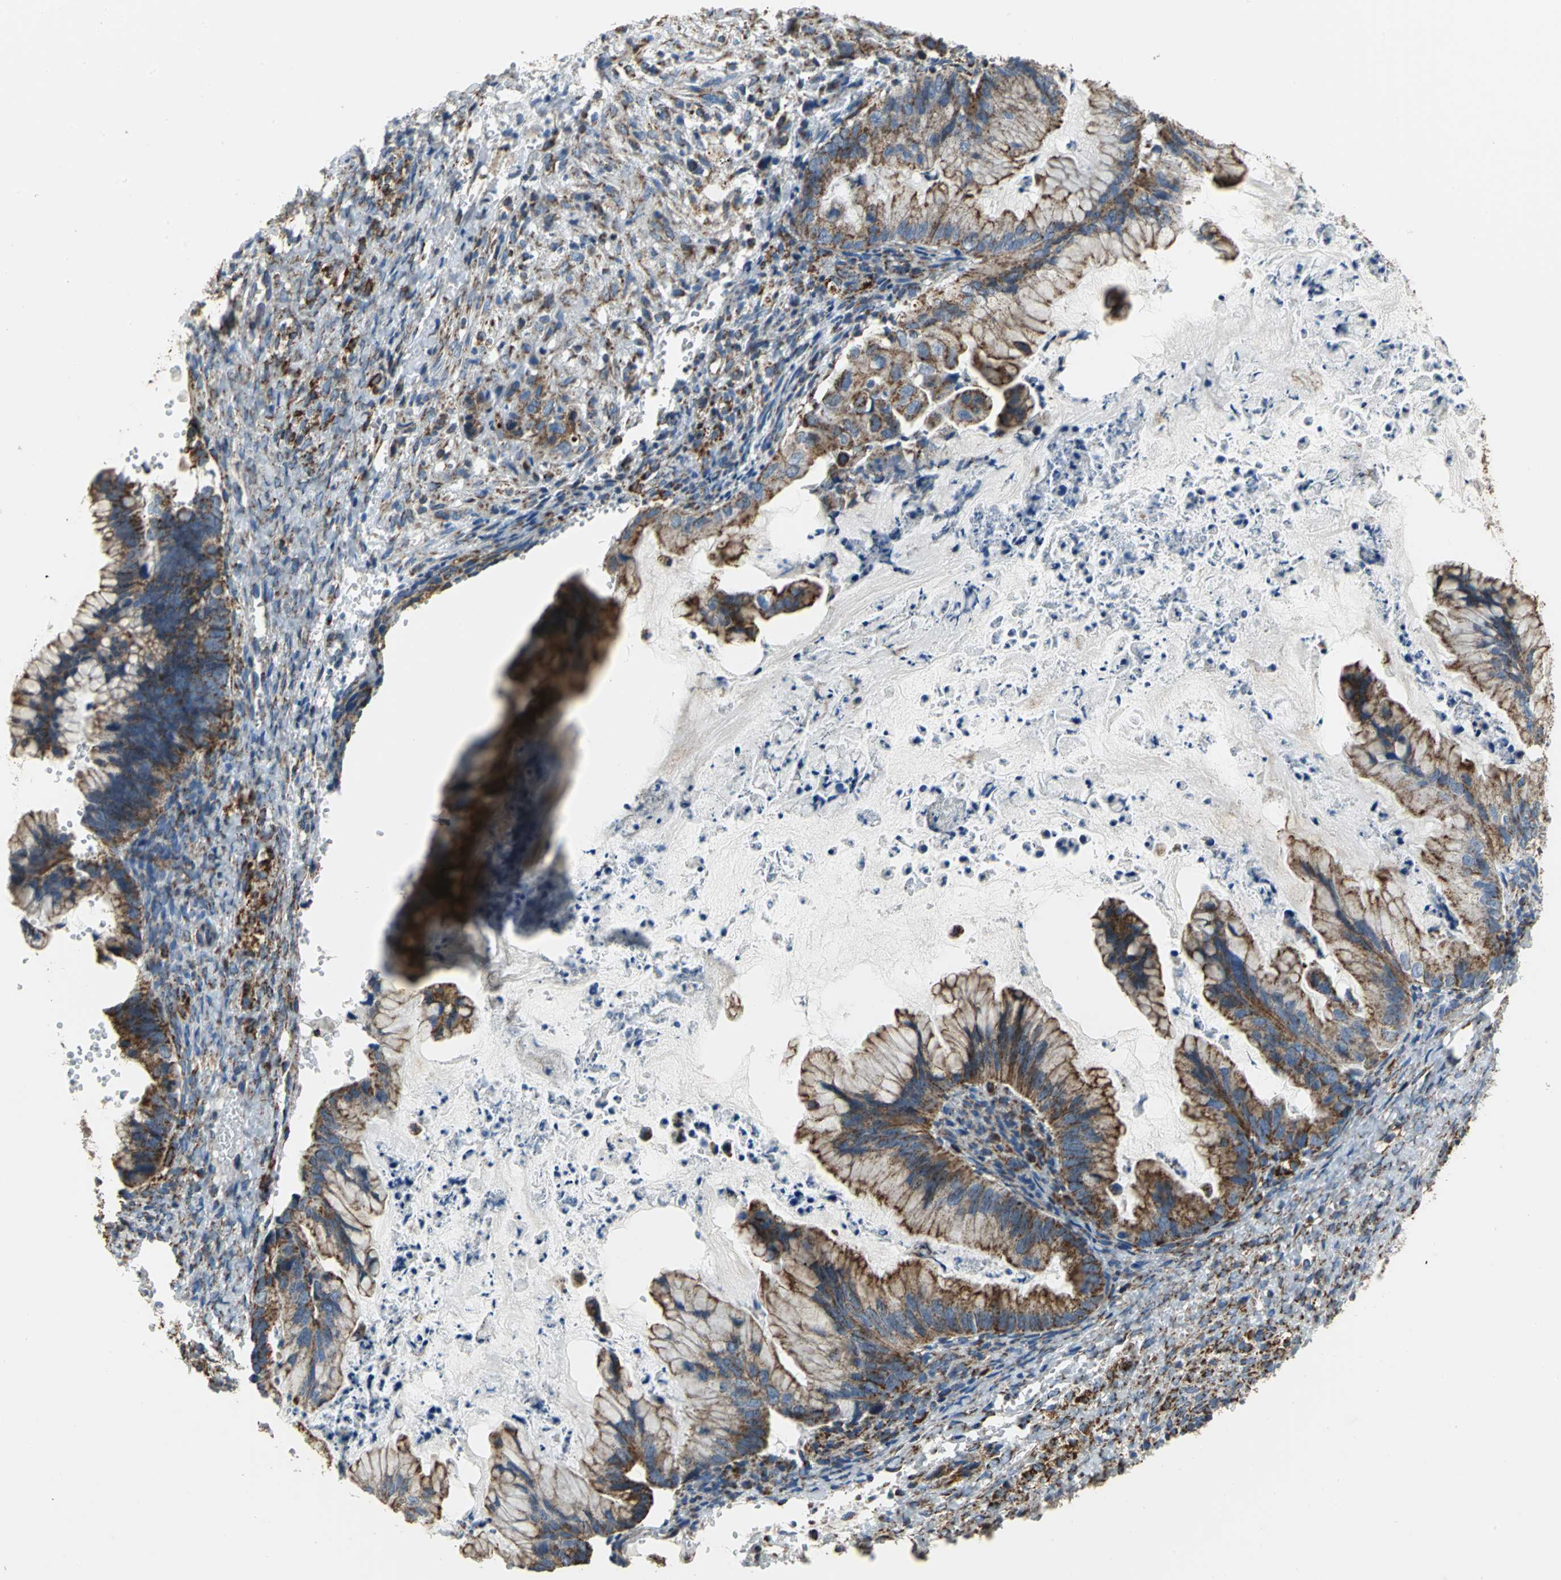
{"staining": {"intensity": "moderate", "quantity": ">75%", "location": "cytoplasmic/membranous"}, "tissue": "ovarian cancer", "cell_type": "Tumor cells", "image_type": "cancer", "snomed": [{"axis": "morphology", "description": "Cystadenocarcinoma, mucinous, NOS"}, {"axis": "topography", "description": "Ovary"}], "caption": "This is an image of immunohistochemistry (IHC) staining of ovarian mucinous cystadenocarcinoma, which shows moderate staining in the cytoplasmic/membranous of tumor cells.", "gene": "NTRK1", "patient": {"sex": "female", "age": 36}}